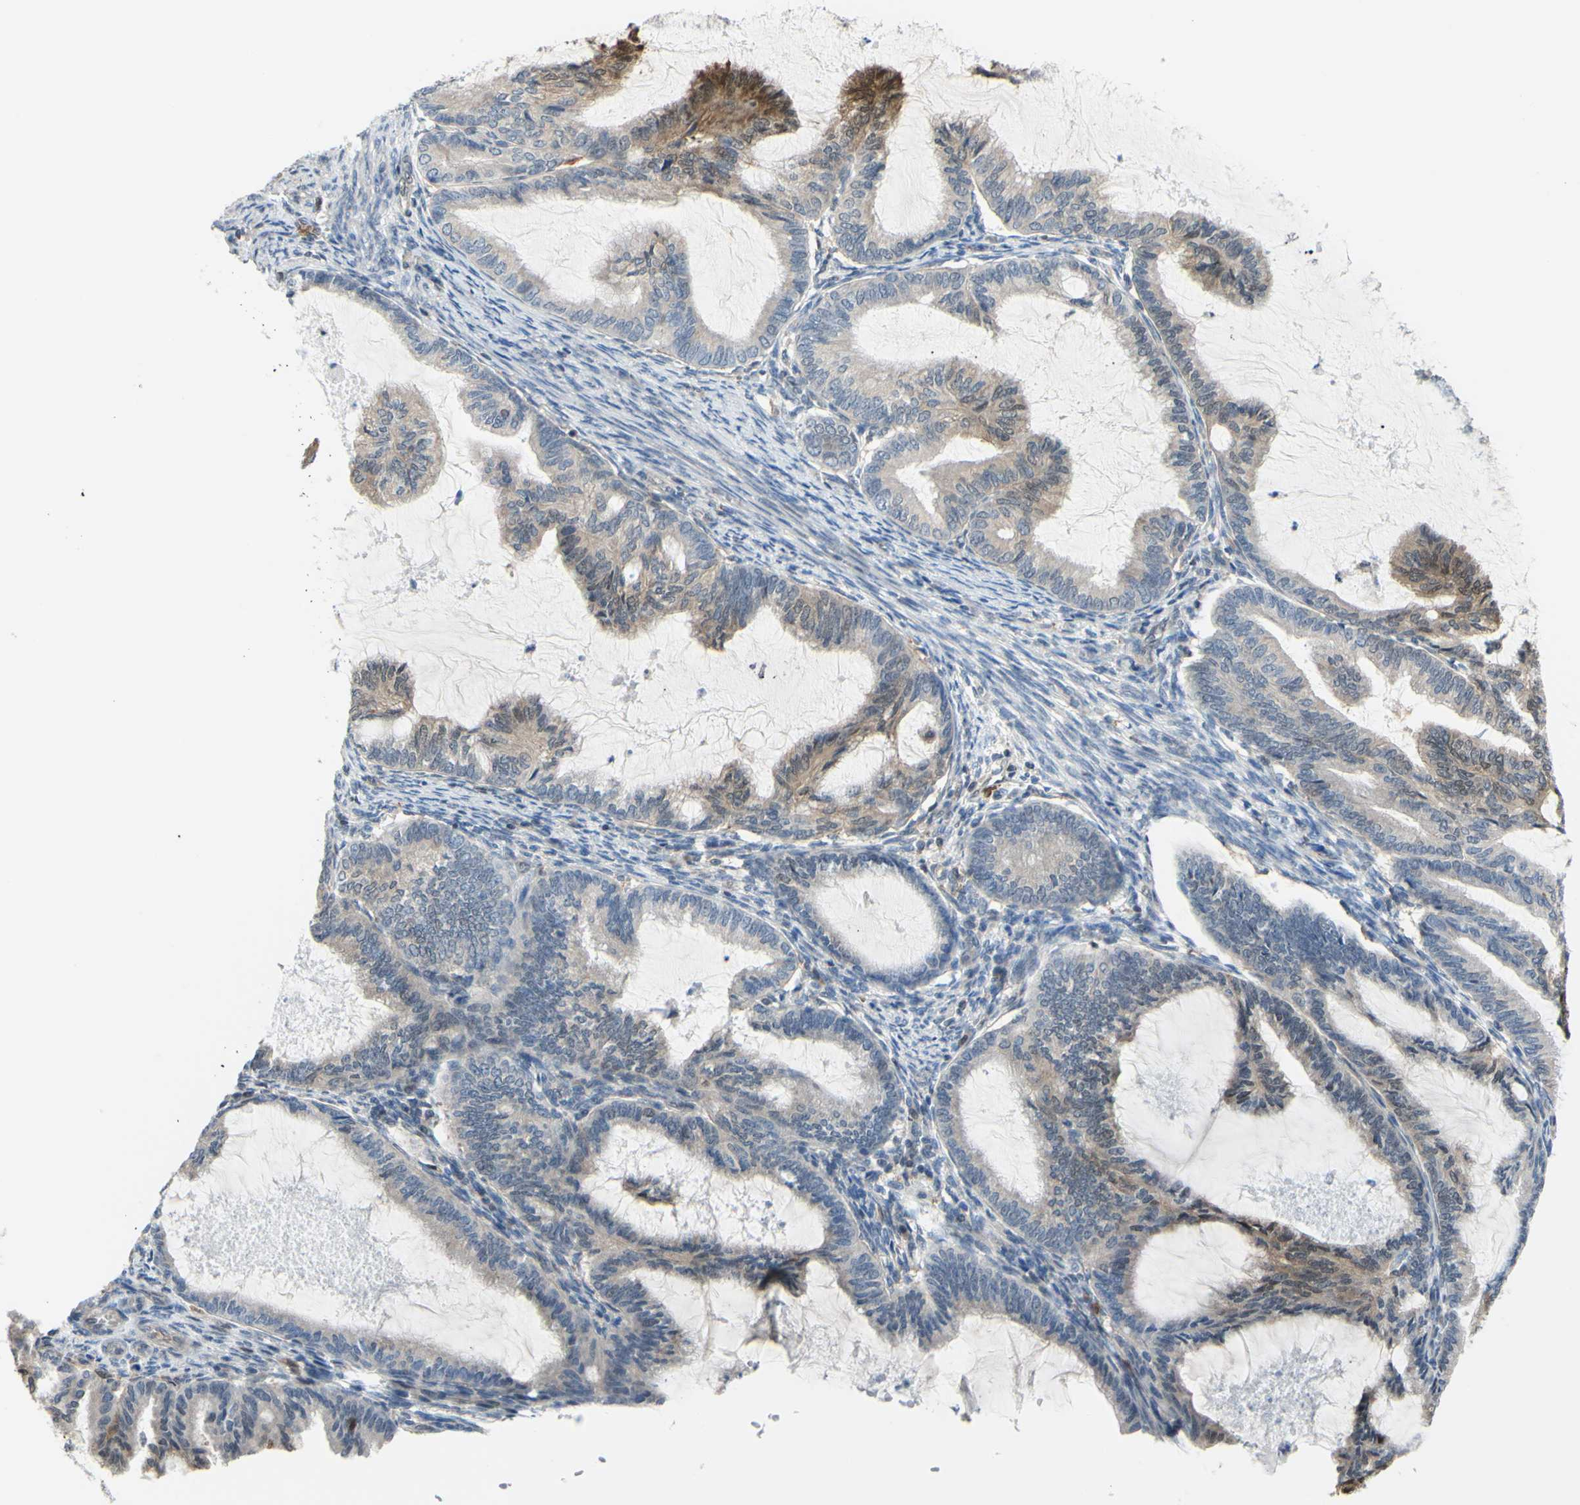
{"staining": {"intensity": "strong", "quantity": "<25%", "location": "cytoplasmic/membranous"}, "tissue": "cervical cancer", "cell_type": "Tumor cells", "image_type": "cancer", "snomed": [{"axis": "morphology", "description": "Normal tissue, NOS"}, {"axis": "morphology", "description": "Adenocarcinoma, NOS"}, {"axis": "topography", "description": "Cervix"}, {"axis": "topography", "description": "Endometrium"}], "caption": "About <25% of tumor cells in human adenocarcinoma (cervical) reveal strong cytoplasmic/membranous protein positivity as visualized by brown immunohistochemical staining.", "gene": "UPK3B", "patient": {"sex": "female", "age": 86}}